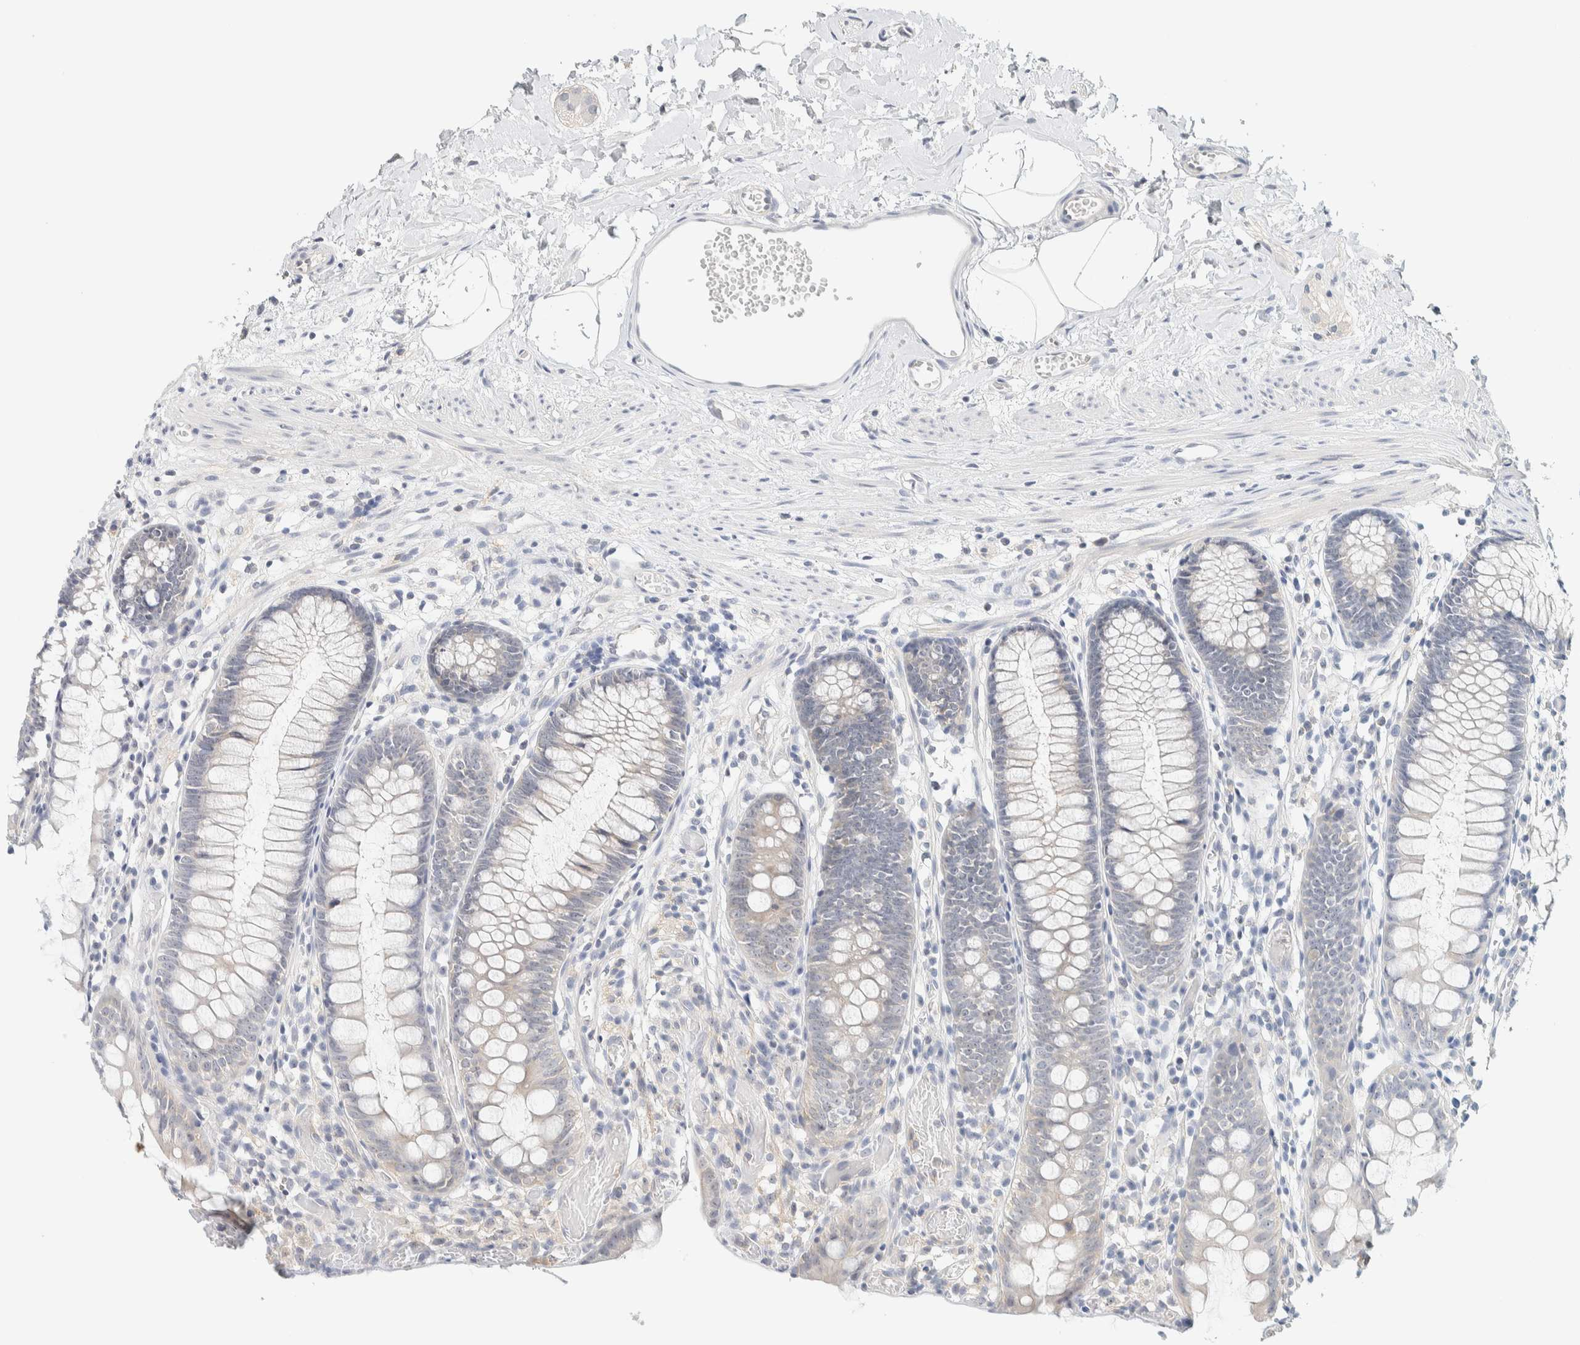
{"staining": {"intensity": "negative", "quantity": "none", "location": "none"}, "tissue": "colon", "cell_type": "Endothelial cells", "image_type": "normal", "snomed": [{"axis": "morphology", "description": "Normal tissue, NOS"}, {"axis": "topography", "description": "Colon"}], "caption": "There is no significant expression in endothelial cells of colon. Nuclei are stained in blue.", "gene": "NDE1", "patient": {"sex": "male", "age": 14}}